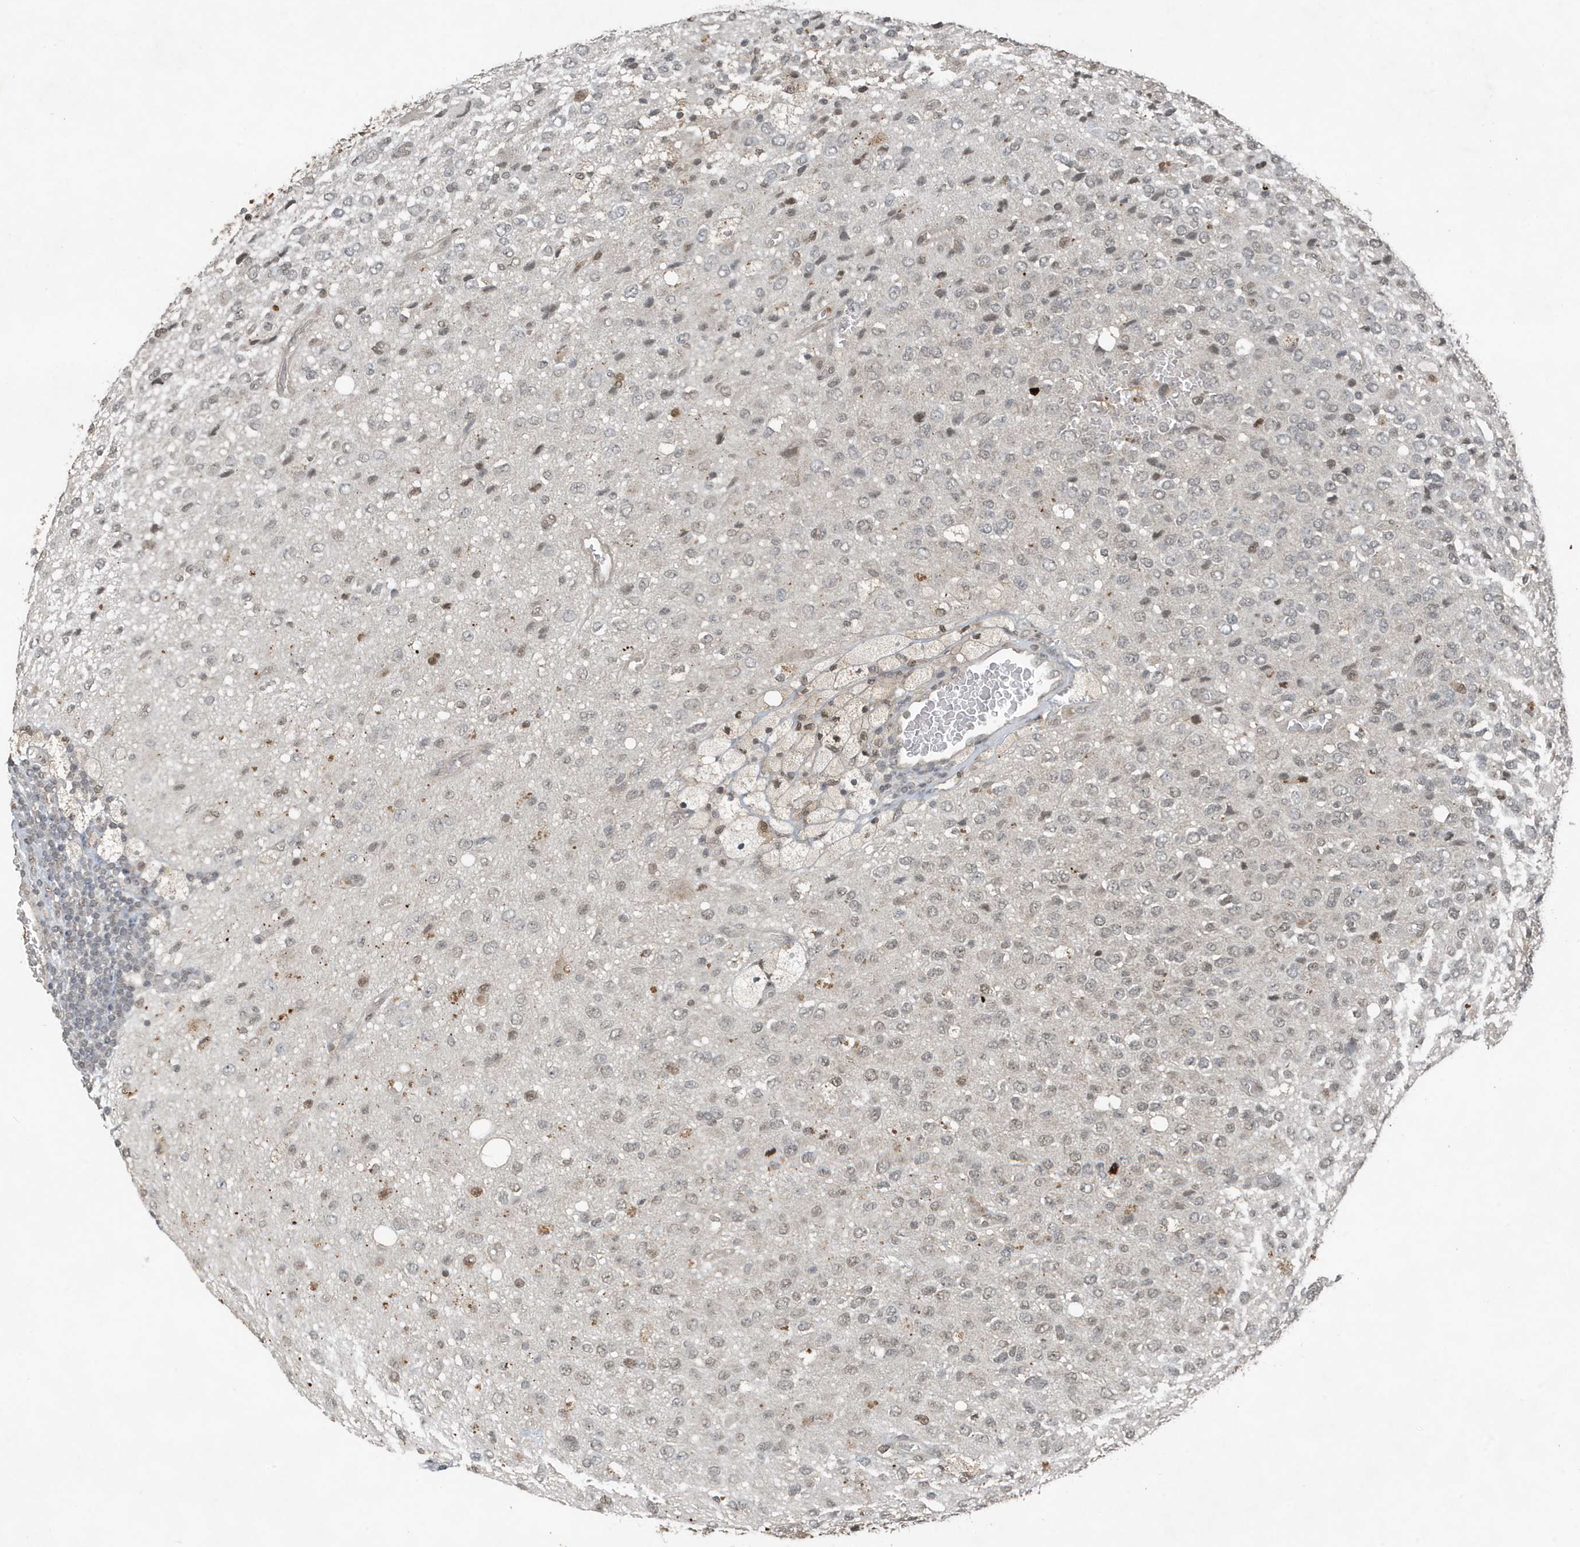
{"staining": {"intensity": "weak", "quantity": "25%-75%", "location": "nuclear"}, "tissue": "glioma", "cell_type": "Tumor cells", "image_type": "cancer", "snomed": [{"axis": "morphology", "description": "Glioma, malignant, High grade"}, {"axis": "topography", "description": "pancreas cauda"}], "caption": "A photomicrograph of human glioma stained for a protein reveals weak nuclear brown staining in tumor cells. (DAB IHC with brightfield microscopy, high magnification).", "gene": "HSPA1A", "patient": {"sex": "male", "age": 60}}